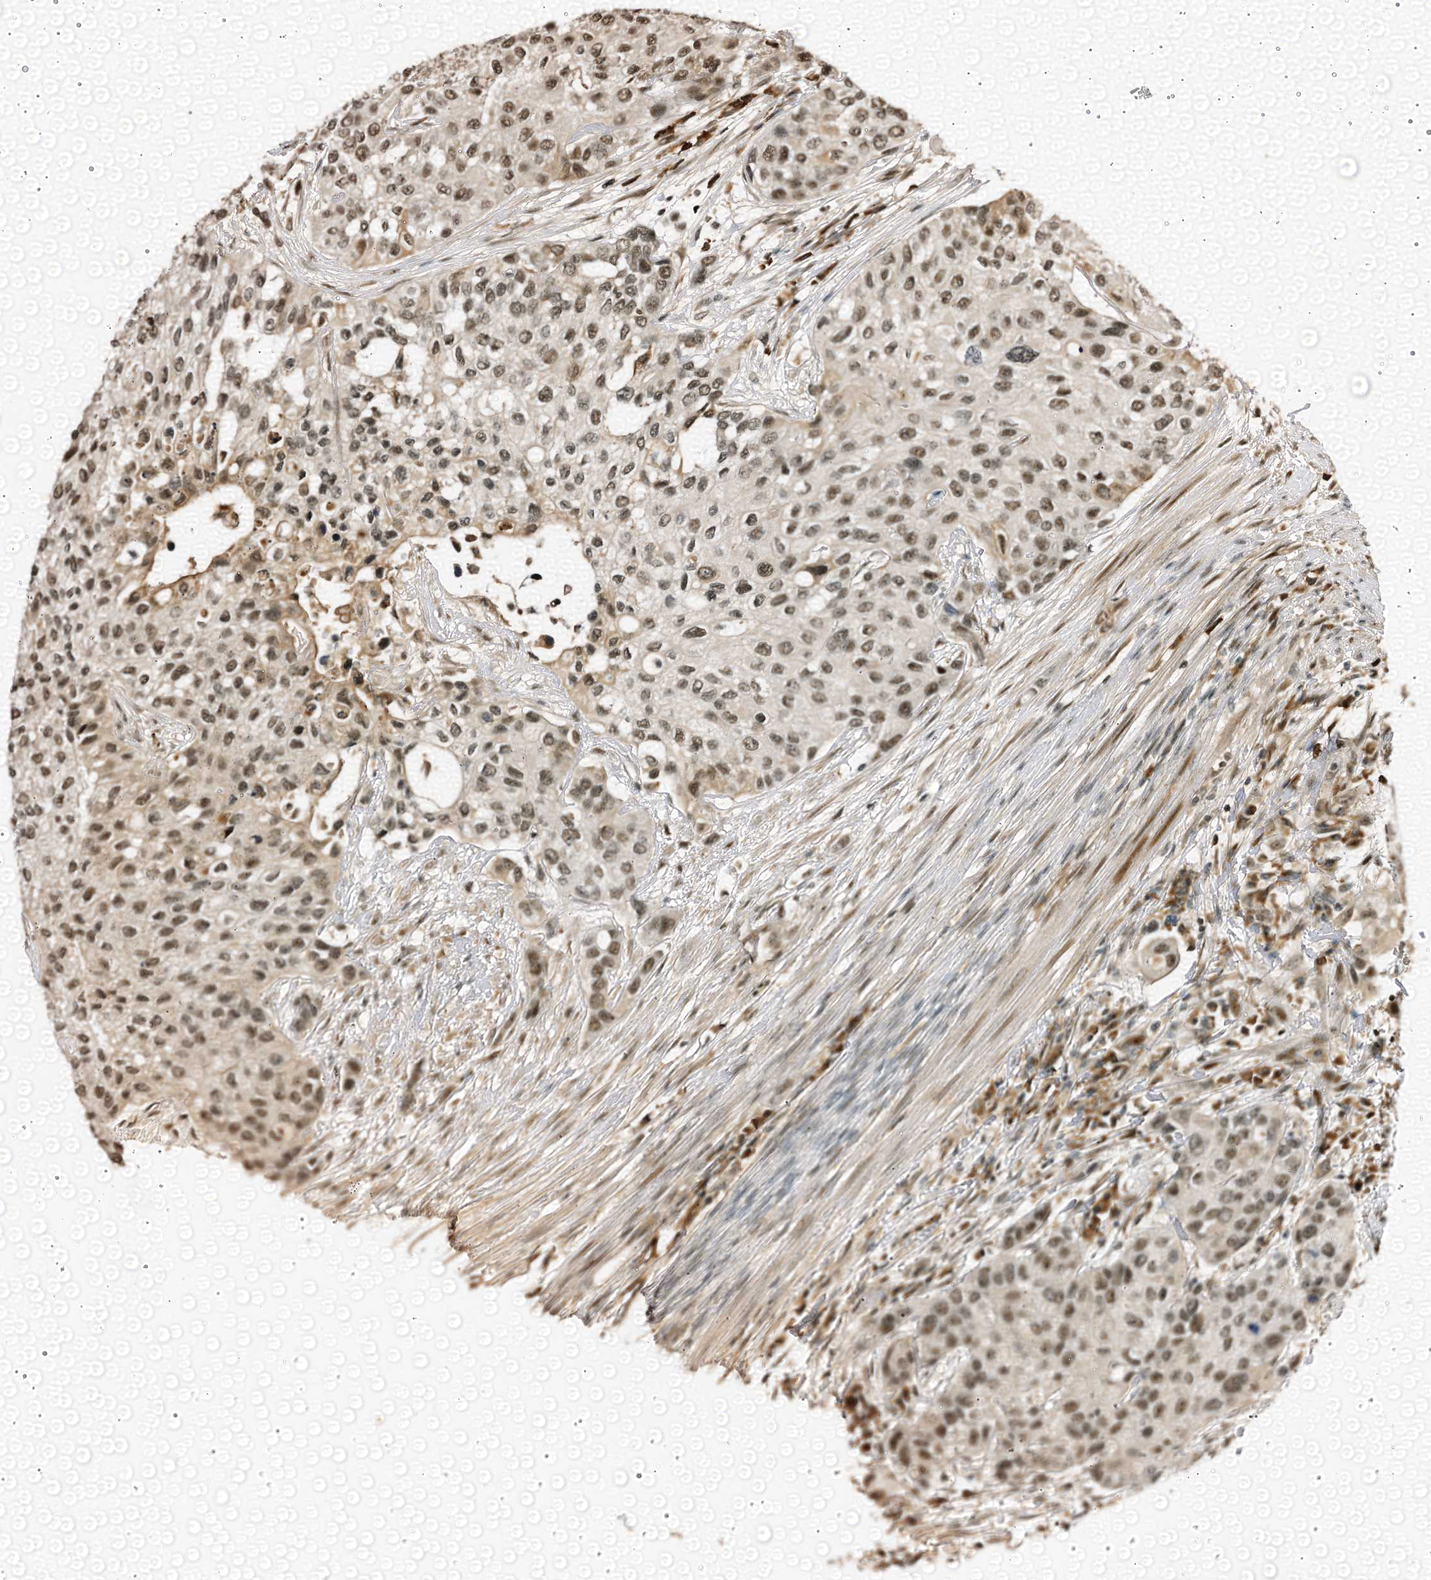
{"staining": {"intensity": "moderate", "quantity": ">75%", "location": "nuclear"}, "tissue": "urothelial cancer", "cell_type": "Tumor cells", "image_type": "cancer", "snomed": [{"axis": "morphology", "description": "Normal tissue, NOS"}, {"axis": "morphology", "description": "Urothelial carcinoma, High grade"}, {"axis": "topography", "description": "Vascular tissue"}, {"axis": "topography", "description": "Urinary bladder"}], "caption": "IHC of high-grade urothelial carcinoma shows medium levels of moderate nuclear positivity in about >75% of tumor cells.", "gene": "TRAPPC4", "patient": {"sex": "female", "age": 56}}